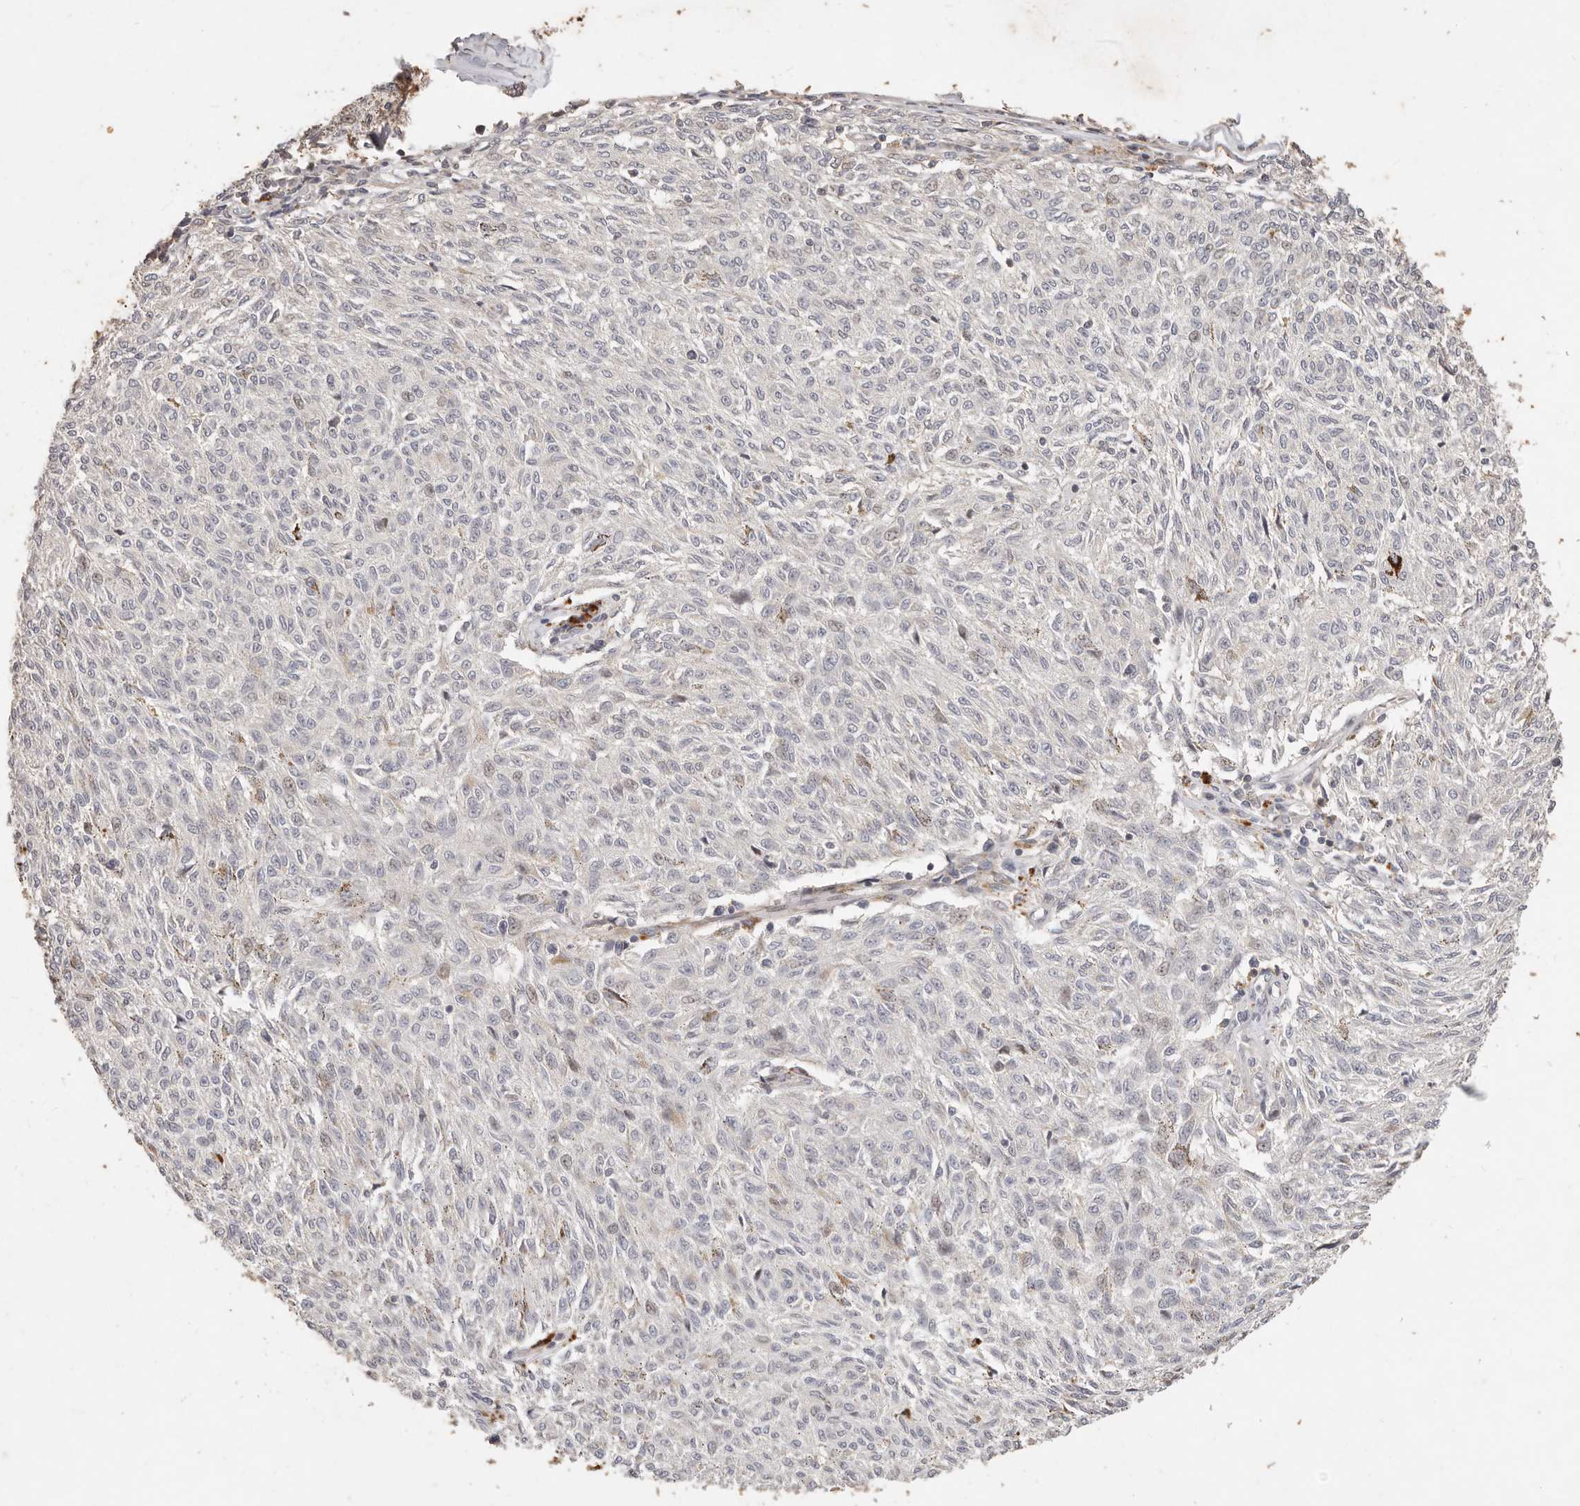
{"staining": {"intensity": "negative", "quantity": "none", "location": "none"}, "tissue": "melanoma", "cell_type": "Tumor cells", "image_type": "cancer", "snomed": [{"axis": "morphology", "description": "Malignant melanoma, NOS"}, {"axis": "topography", "description": "Skin"}], "caption": "DAB (3,3'-diaminobenzidine) immunohistochemical staining of melanoma shows no significant expression in tumor cells.", "gene": "KIF9", "patient": {"sex": "female", "age": 72}}